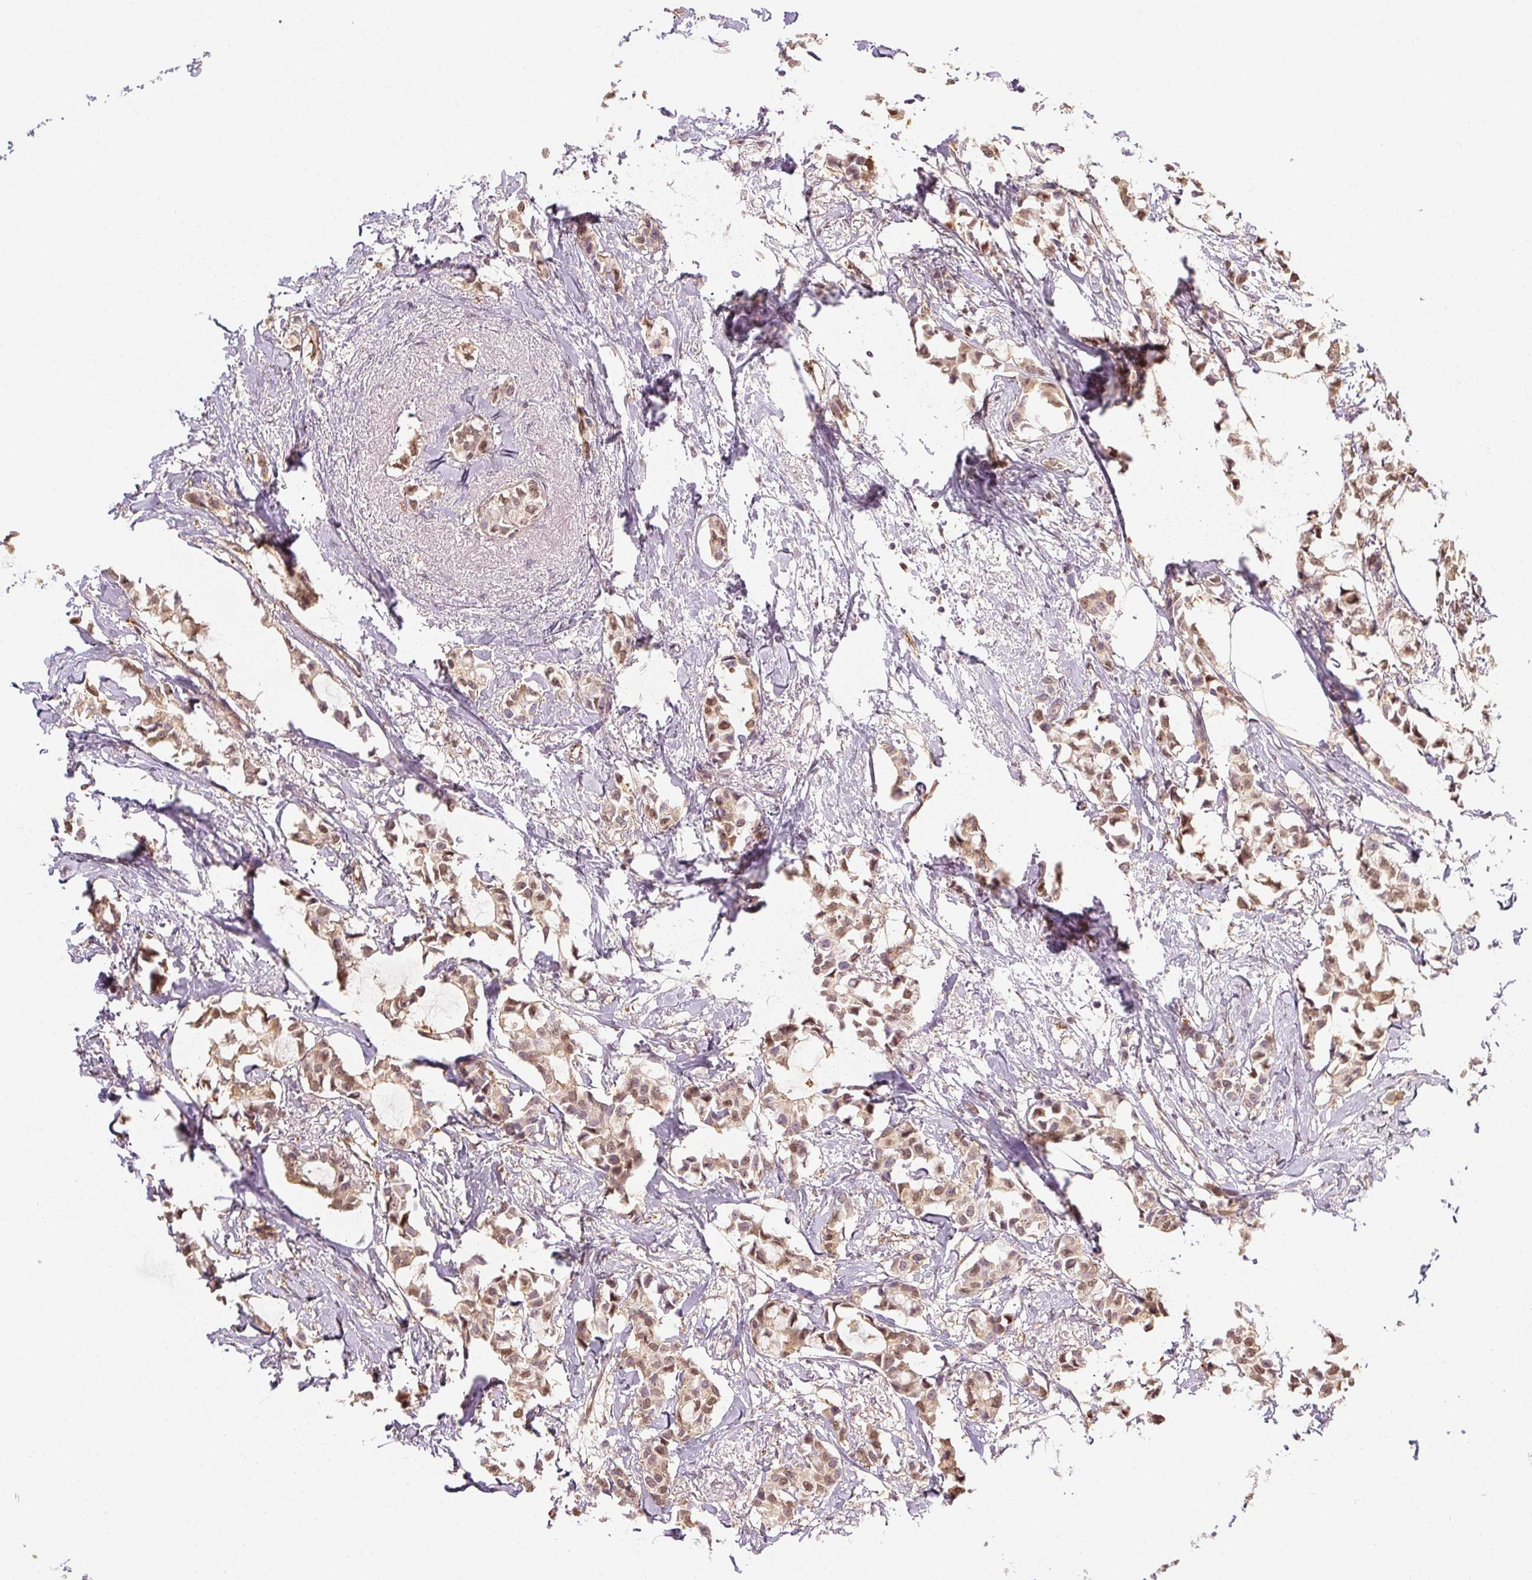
{"staining": {"intensity": "moderate", "quantity": ">75%", "location": "nuclear"}, "tissue": "breast cancer", "cell_type": "Tumor cells", "image_type": "cancer", "snomed": [{"axis": "morphology", "description": "Duct carcinoma"}, {"axis": "topography", "description": "Breast"}], "caption": "Human breast cancer (intraductal carcinoma) stained with a brown dye shows moderate nuclear positive expression in about >75% of tumor cells.", "gene": "RB1CC1", "patient": {"sex": "female", "age": 73}}